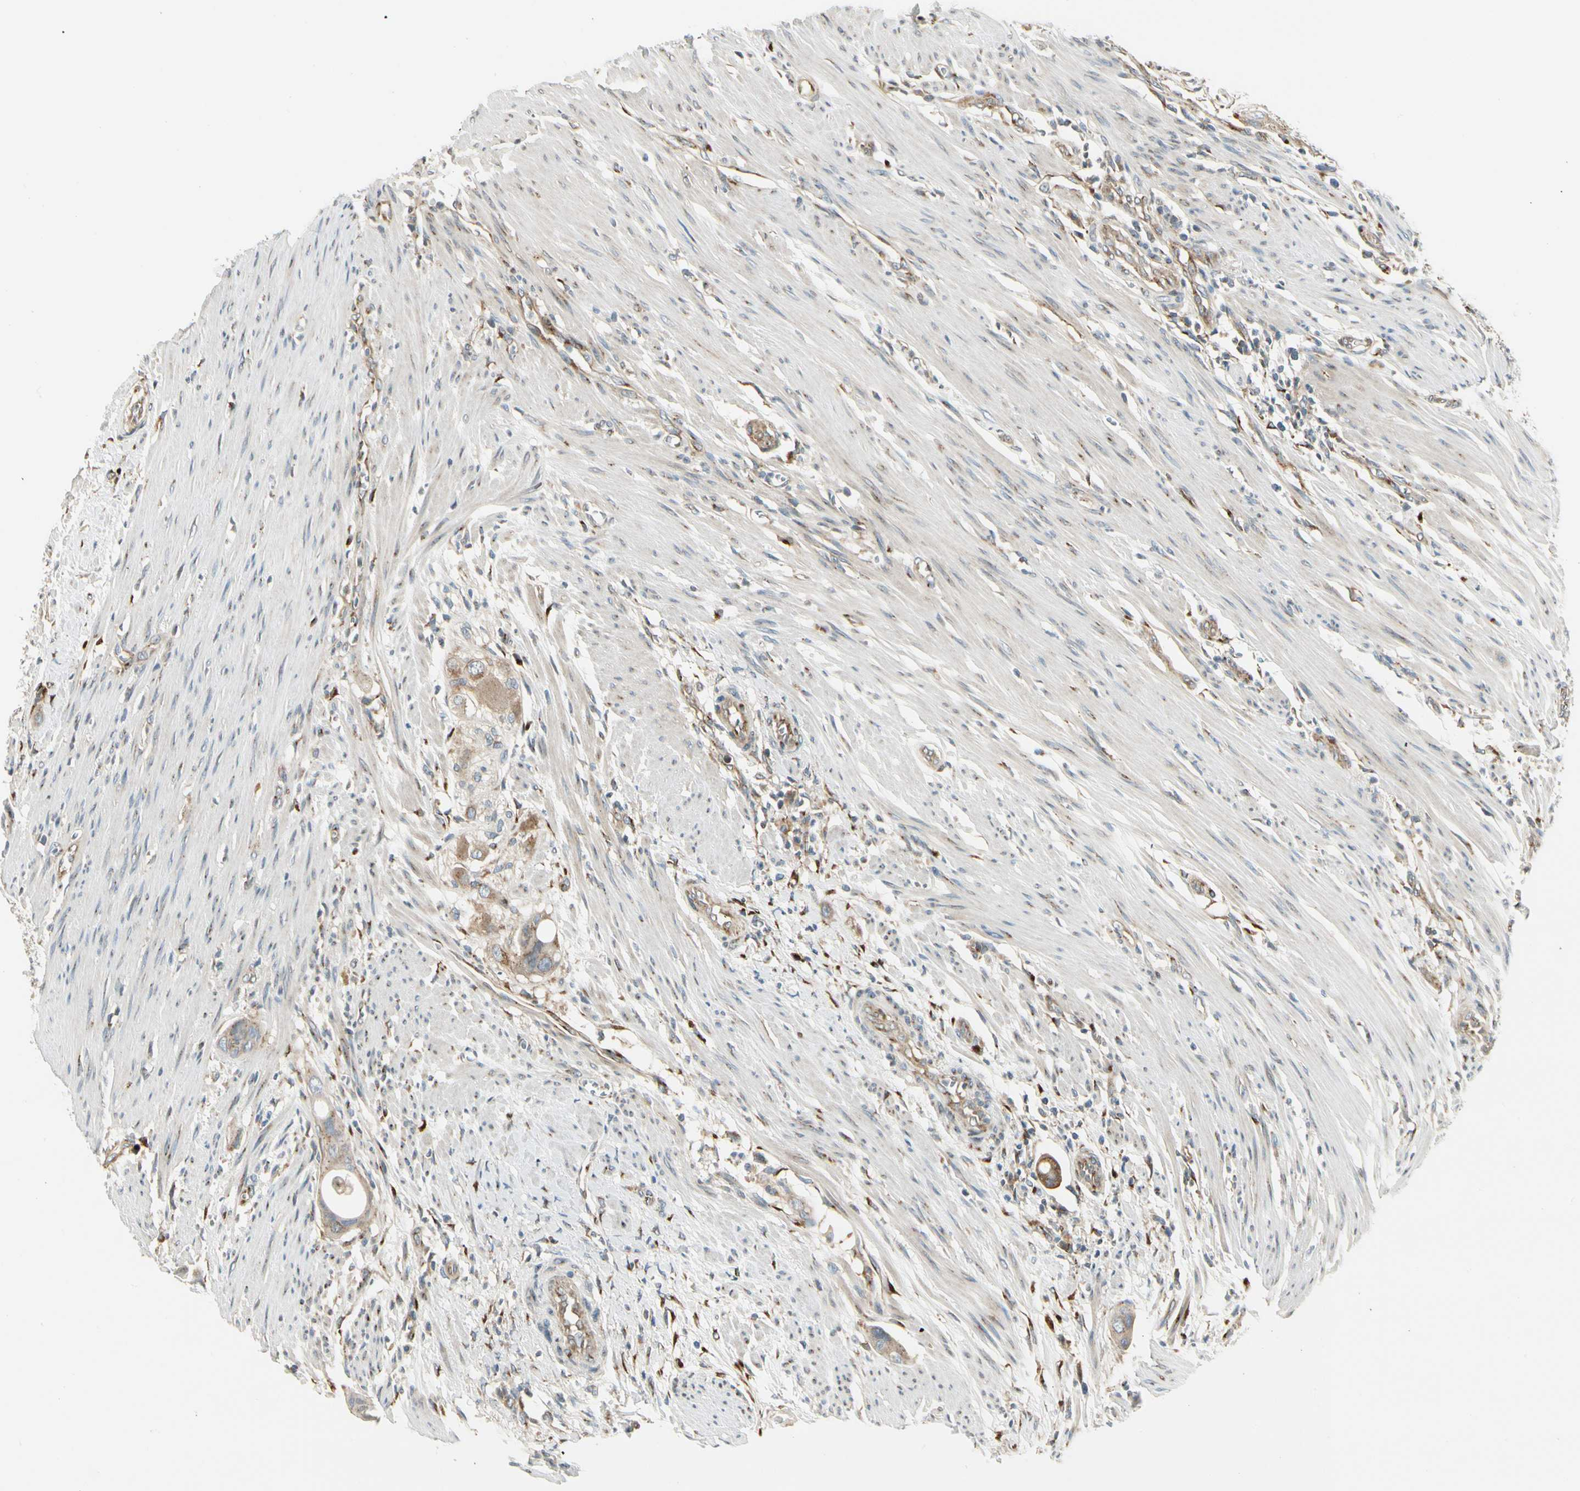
{"staining": {"intensity": "weak", "quantity": ">75%", "location": "cytoplasmic/membranous"}, "tissue": "colorectal cancer", "cell_type": "Tumor cells", "image_type": "cancer", "snomed": [{"axis": "morphology", "description": "Adenocarcinoma, NOS"}, {"axis": "topography", "description": "Colon"}], "caption": "An immunohistochemistry (IHC) photomicrograph of tumor tissue is shown. Protein staining in brown highlights weak cytoplasmic/membranous positivity in colorectal adenocarcinoma within tumor cells.", "gene": "MANSC1", "patient": {"sex": "female", "age": 57}}